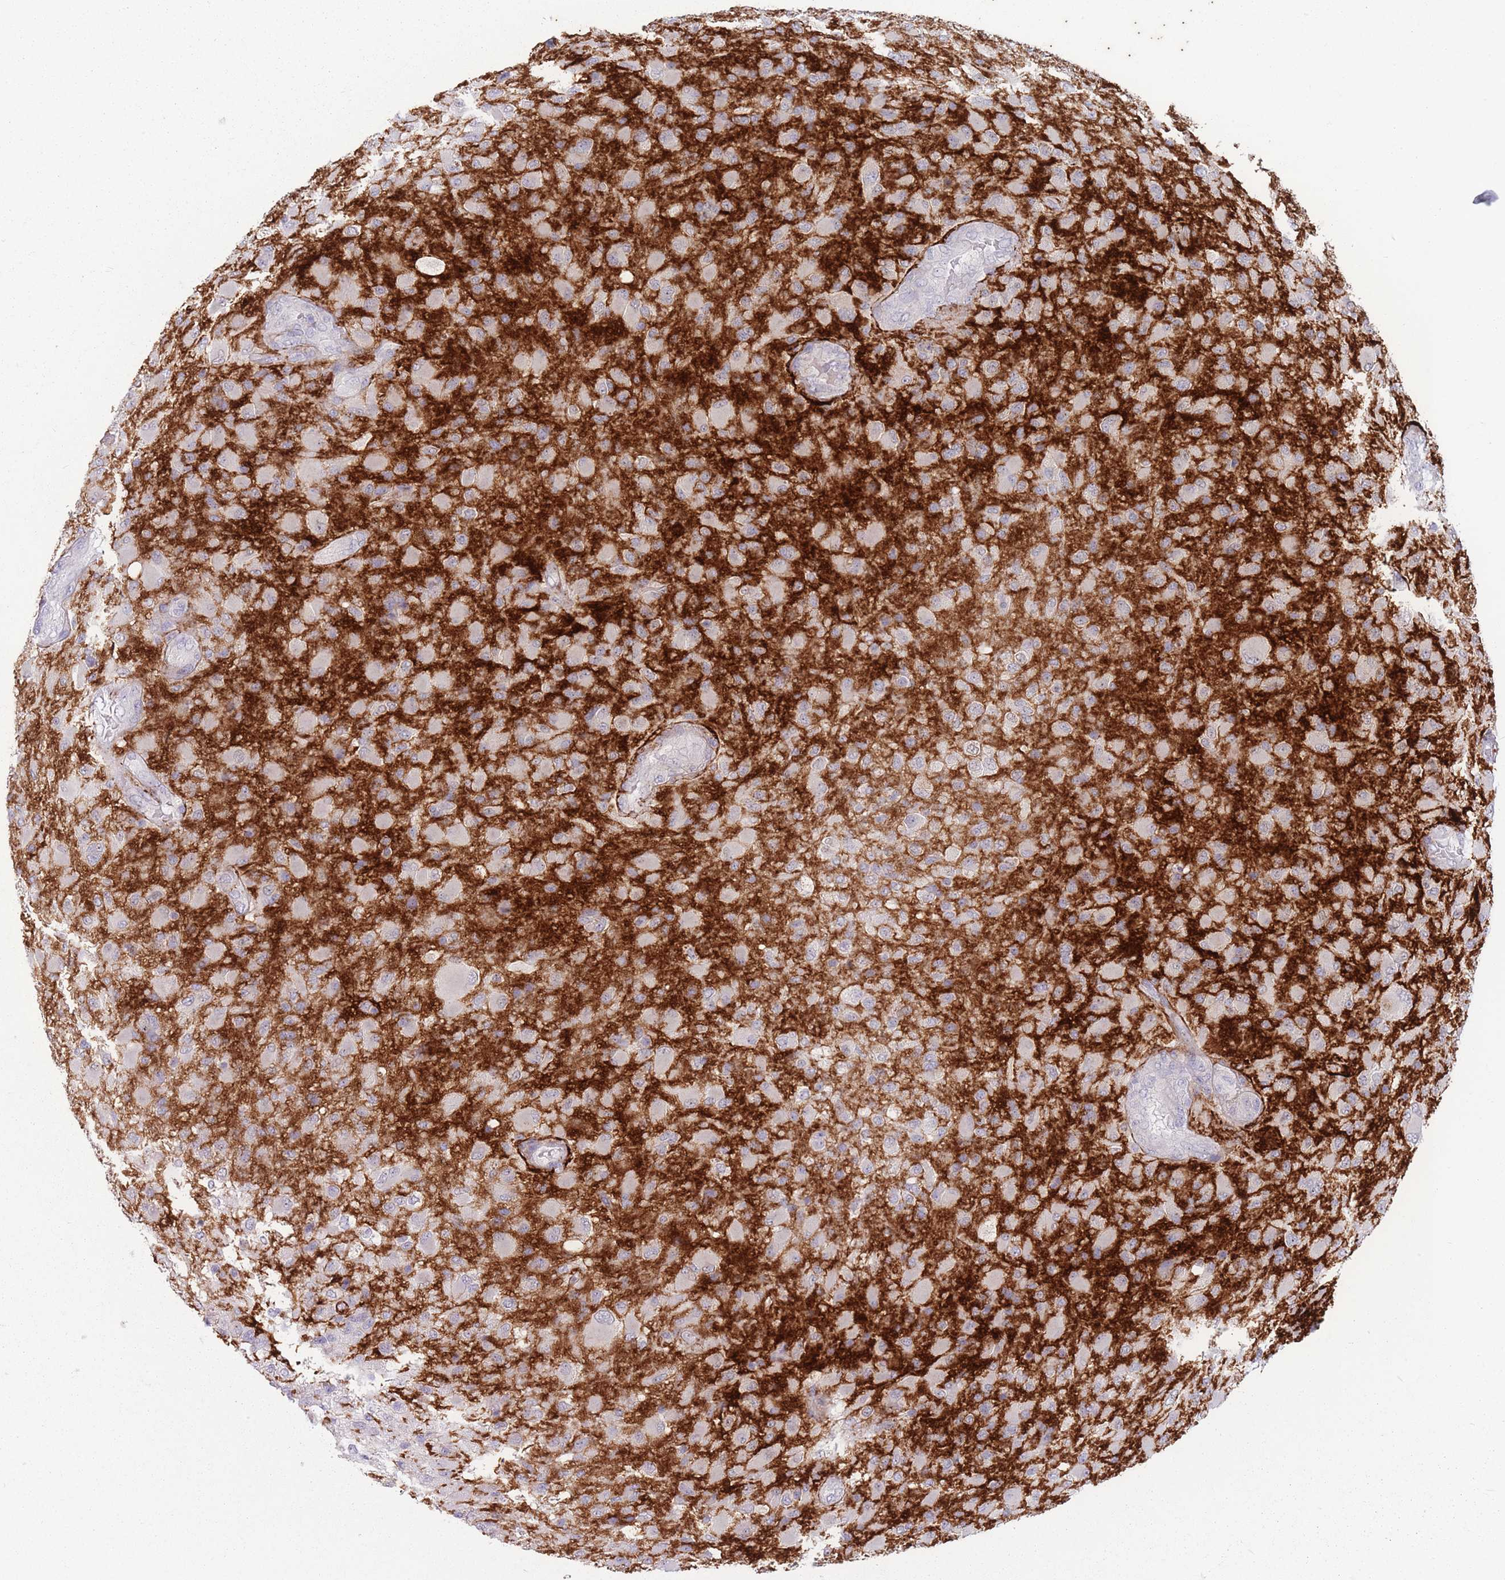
{"staining": {"intensity": "negative", "quantity": "none", "location": "none"}, "tissue": "glioma", "cell_type": "Tumor cells", "image_type": "cancer", "snomed": [{"axis": "morphology", "description": "Glioma, malignant, Low grade"}, {"axis": "topography", "description": "Brain"}], "caption": "High power microscopy histopathology image of an immunohistochemistry micrograph of malignant low-grade glioma, revealing no significant expression in tumor cells.", "gene": "PAIP2B", "patient": {"sex": "male", "age": 65}}